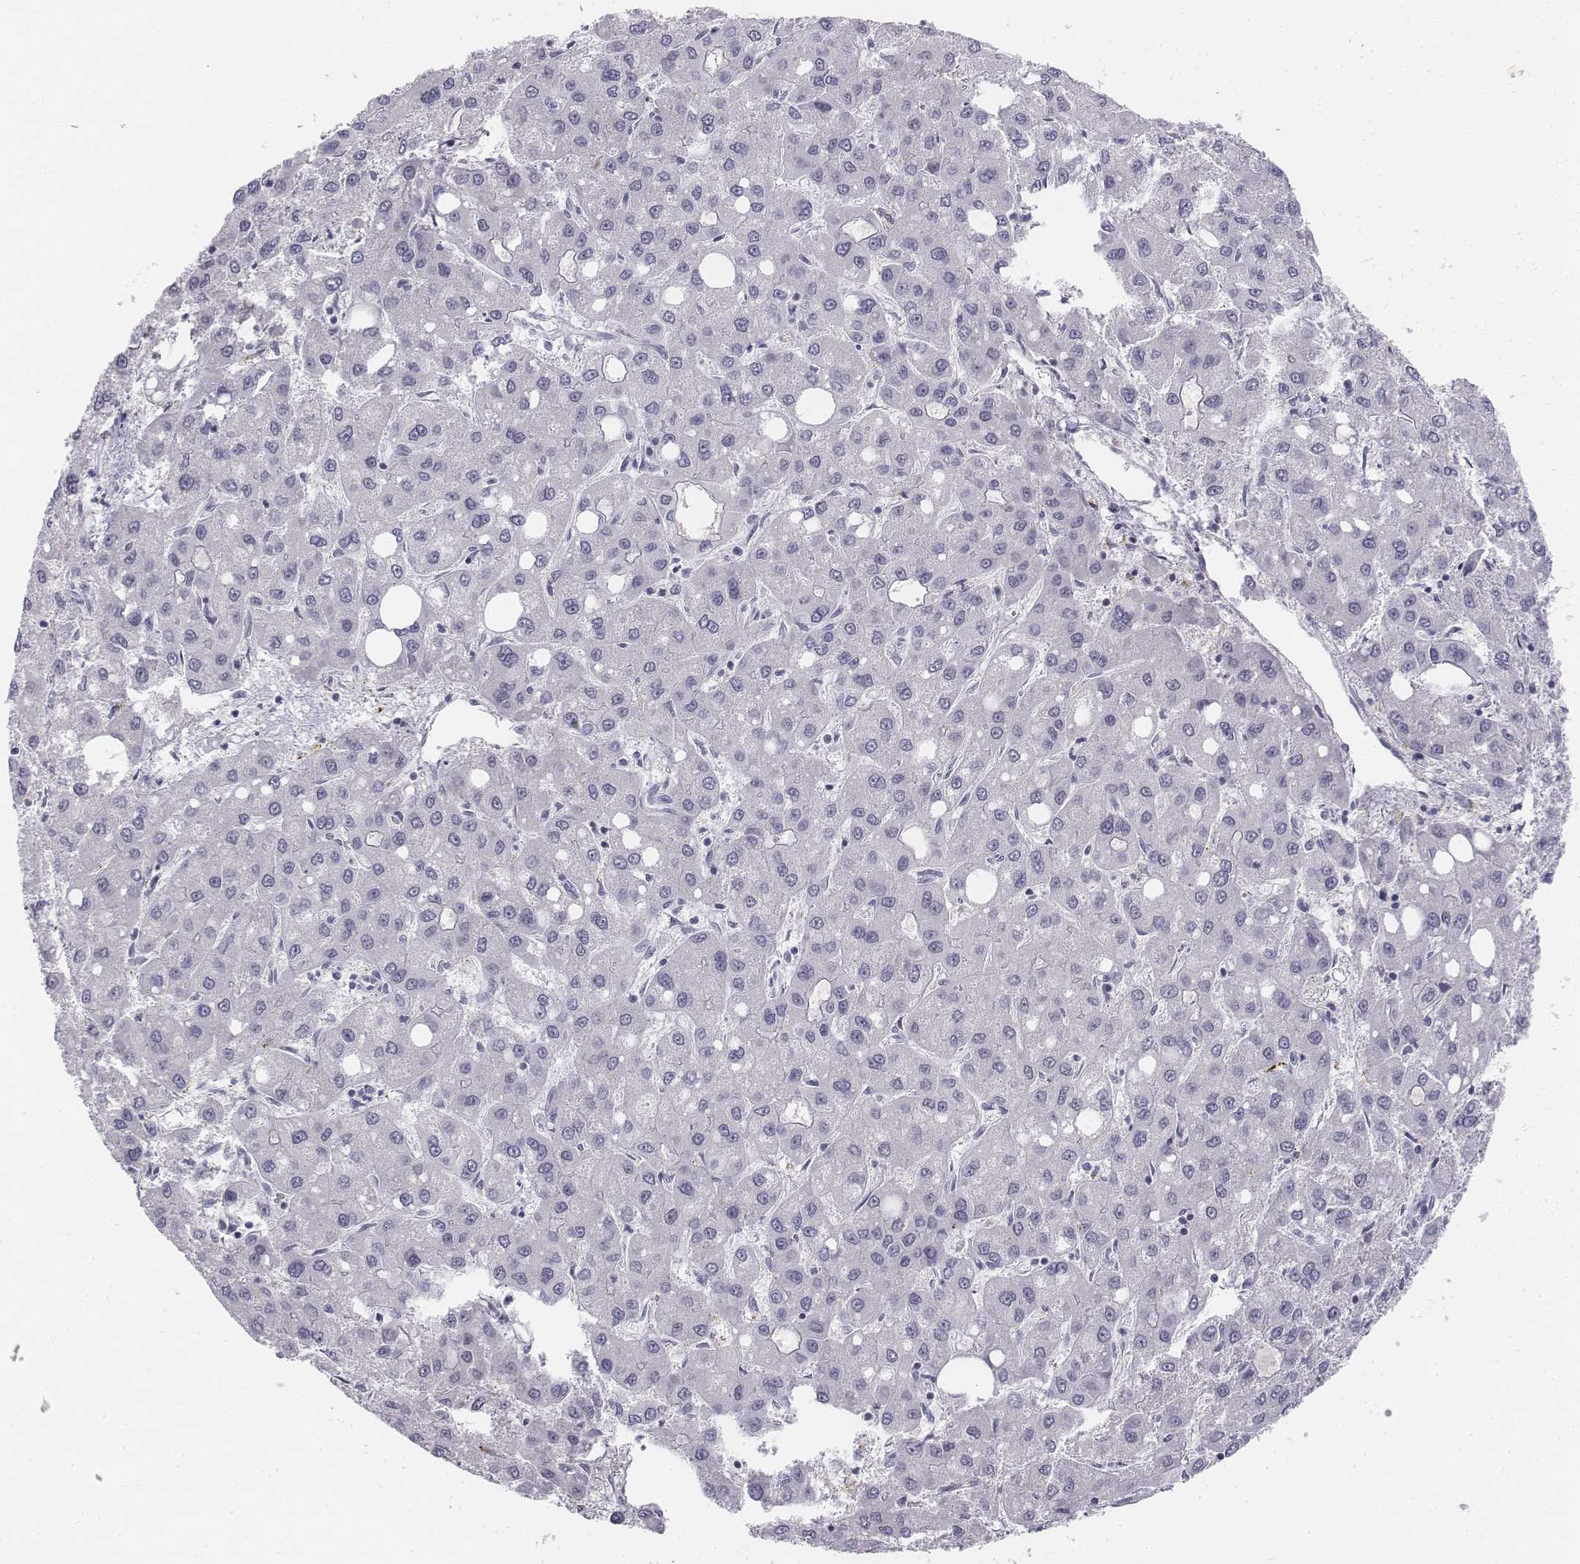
{"staining": {"intensity": "negative", "quantity": "none", "location": "none"}, "tissue": "liver cancer", "cell_type": "Tumor cells", "image_type": "cancer", "snomed": [{"axis": "morphology", "description": "Carcinoma, Hepatocellular, NOS"}, {"axis": "topography", "description": "Liver"}], "caption": "Human liver hepatocellular carcinoma stained for a protein using immunohistochemistry (IHC) reveals no expression in tumor cells.", "gene": "TH", "patient": {"sex": "male", "age": 73}}